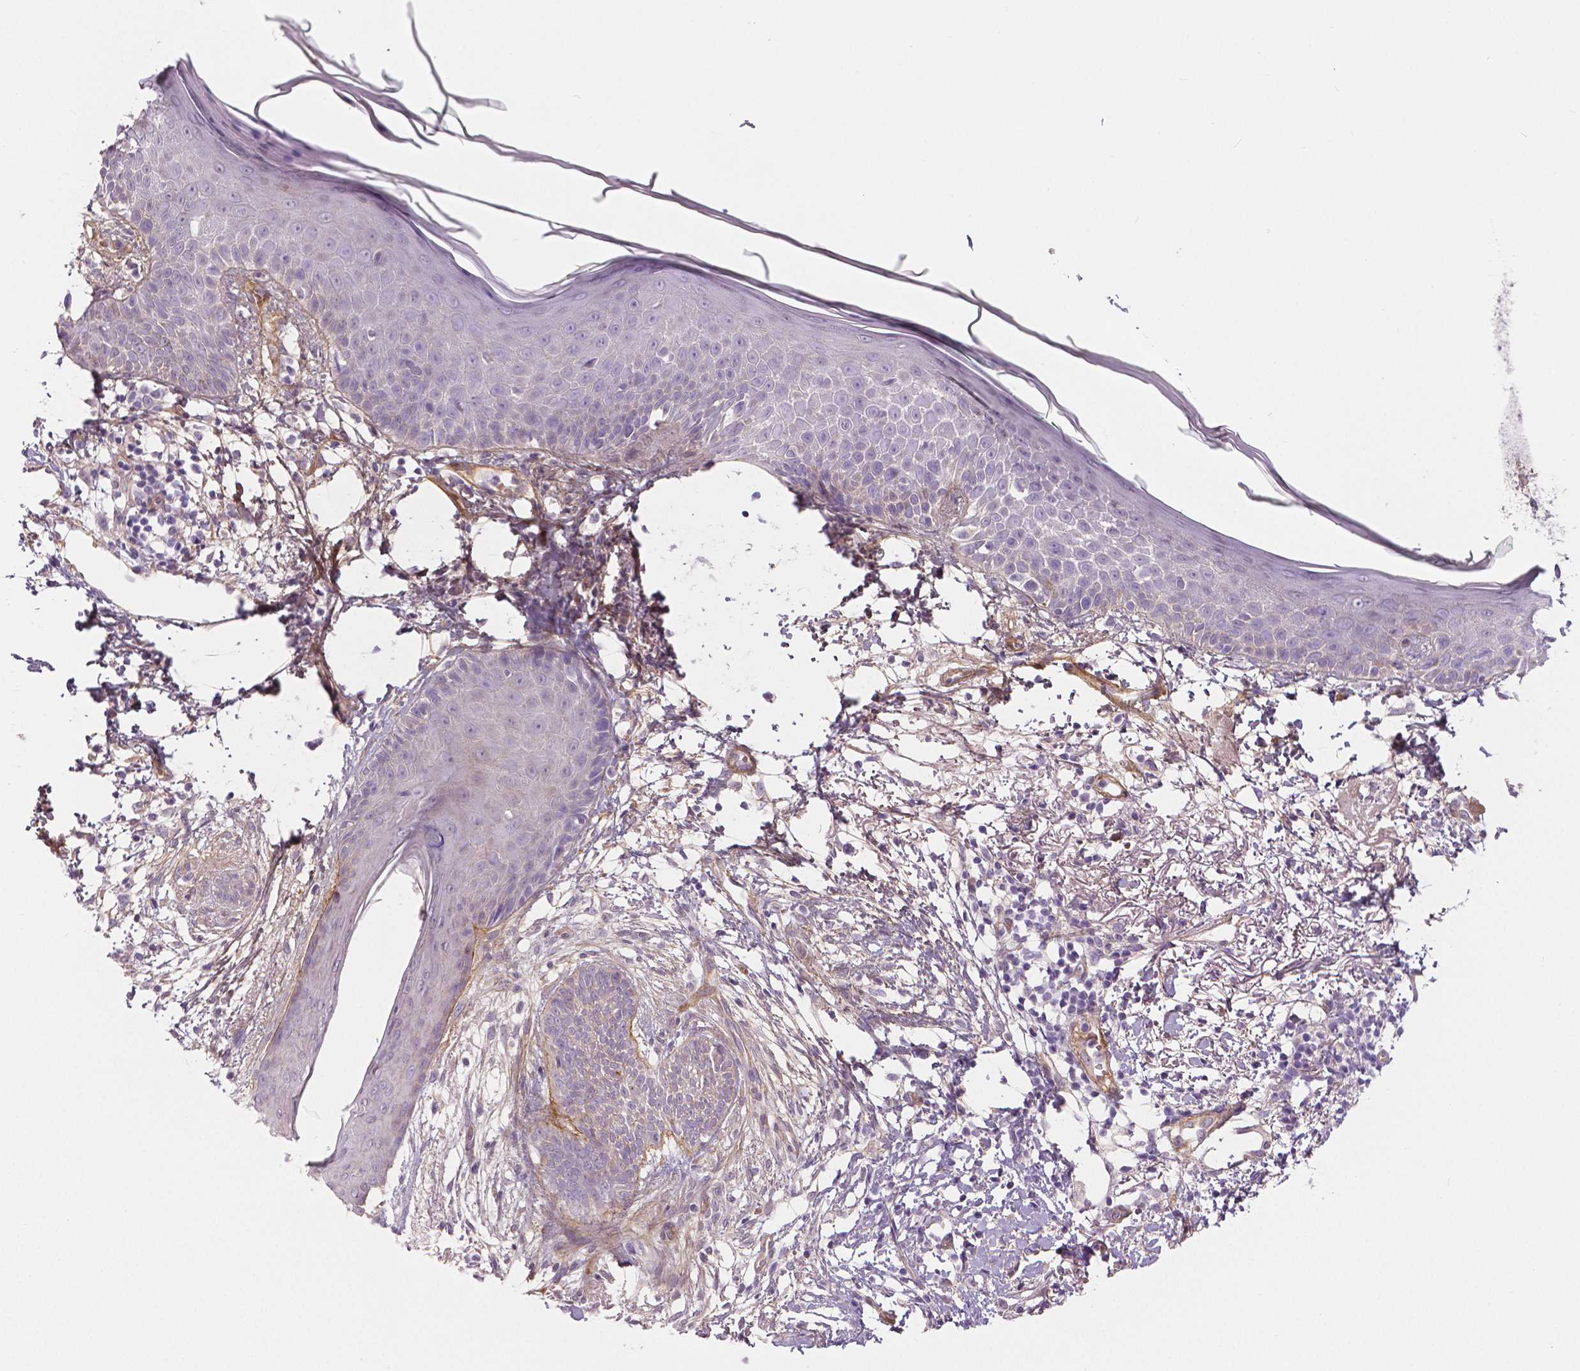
{"staining": {"intensity": "negative", "quantity": "none", "location": "none"}, "tissue": "skin cancer", "cell_type": "Tumor cells", "image_type": "cancer", "snomed": [{"axis": "morphology", "description": "Normal tissue, NOS"}, {"axis": "morphology", "description": "Basal cell carcinoma"}, {"axis": "topography", "description": "Skin"}], "caption": "Protein analysis of skin cancer displays no significant positivity in tumor cells.", "gene": "FLT1", "patient": {"sex": "male", "age": 84}}